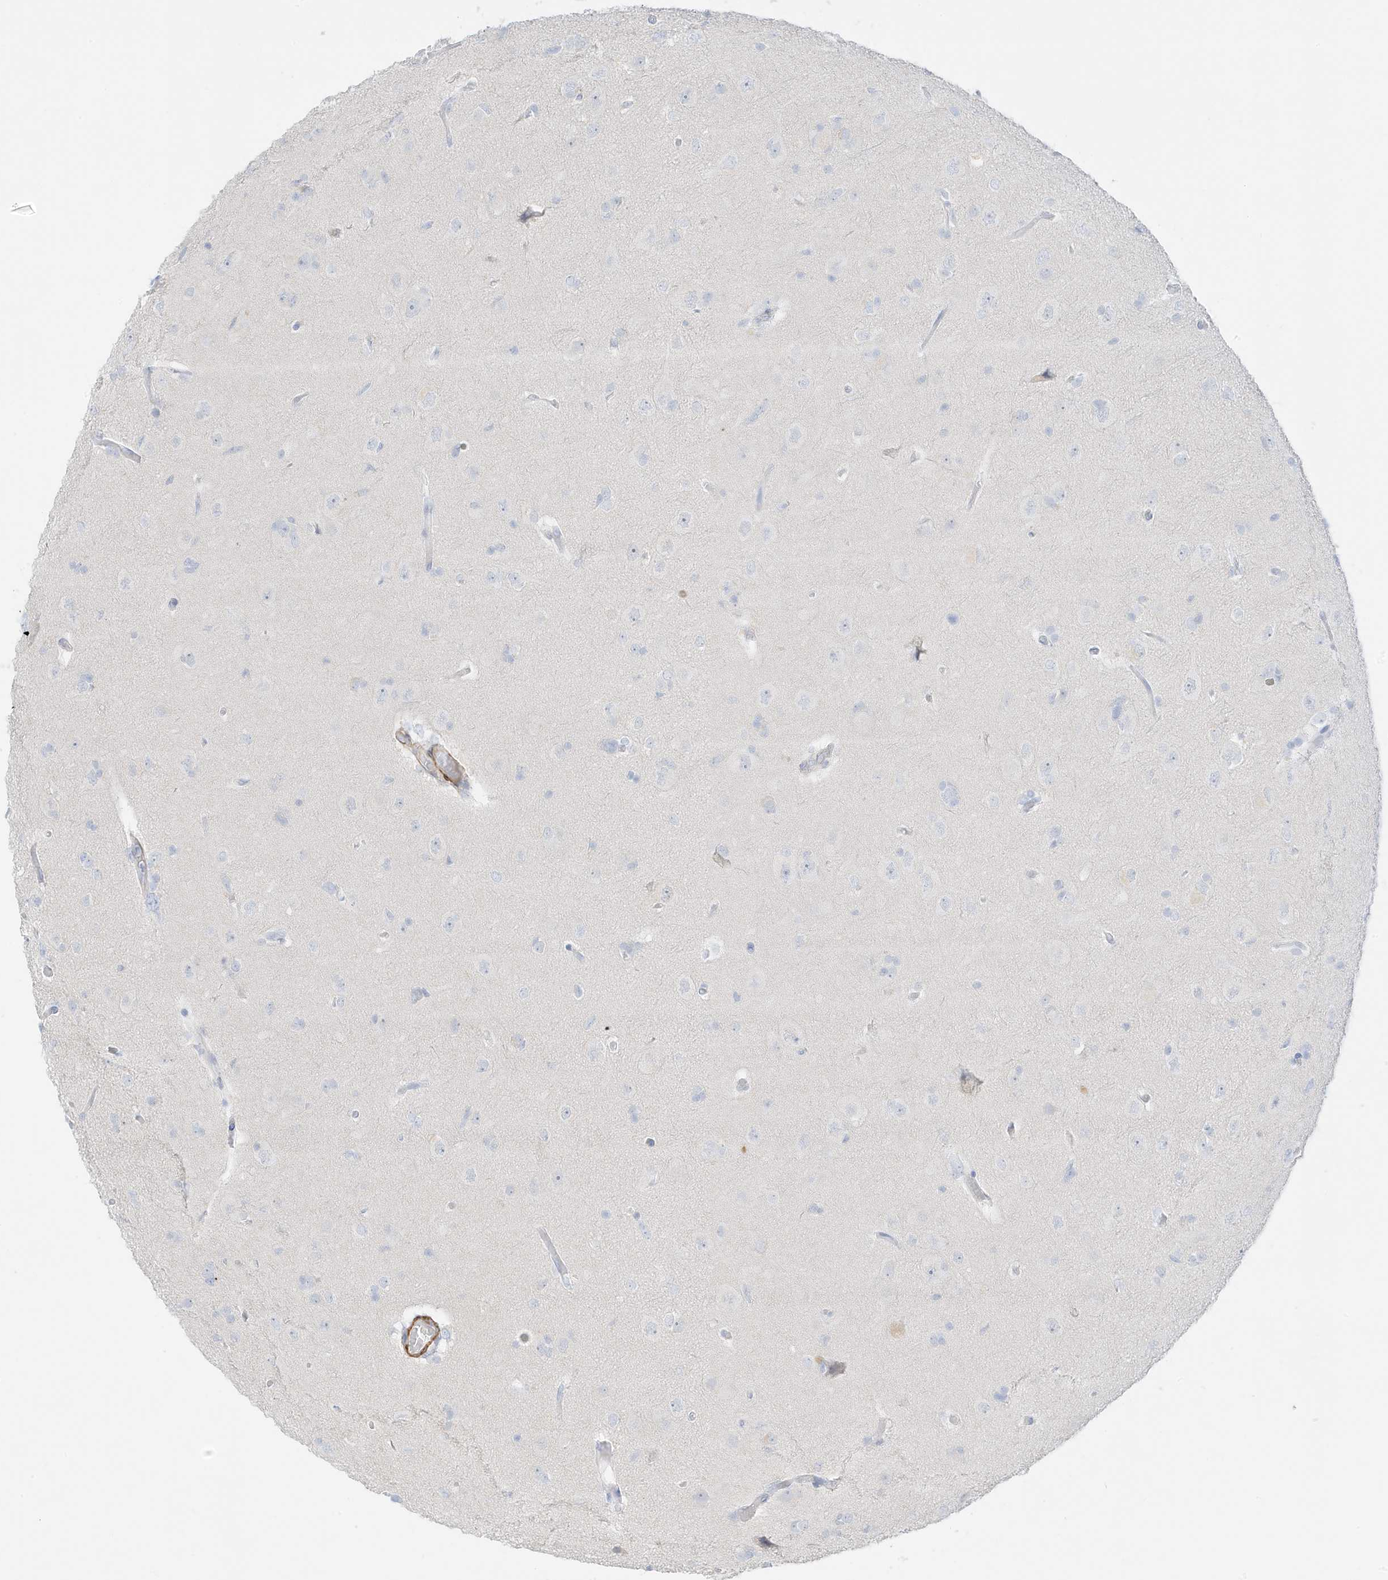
{"staining": {"intensity": "negative", "quantity": "none", "location": "none"}, "tissue": "glioma", "cell_type": "Tumor cells", "image_type": "cancer", "snomed": [{"axis": "morphology", "description": "Glioma, malignant, High grade"}, {"axis": "topography", "description": "Brain"}], "caption": "DAB (3,3'-diaminobenzidine) immunohistochemical staining of human glioma demonstrates no significant staining in tumor cells. (IHC, brightfield microscopy, high magnification).", "gene": "SLC22A13", "patient": {"sex": "female", "age": 59}}